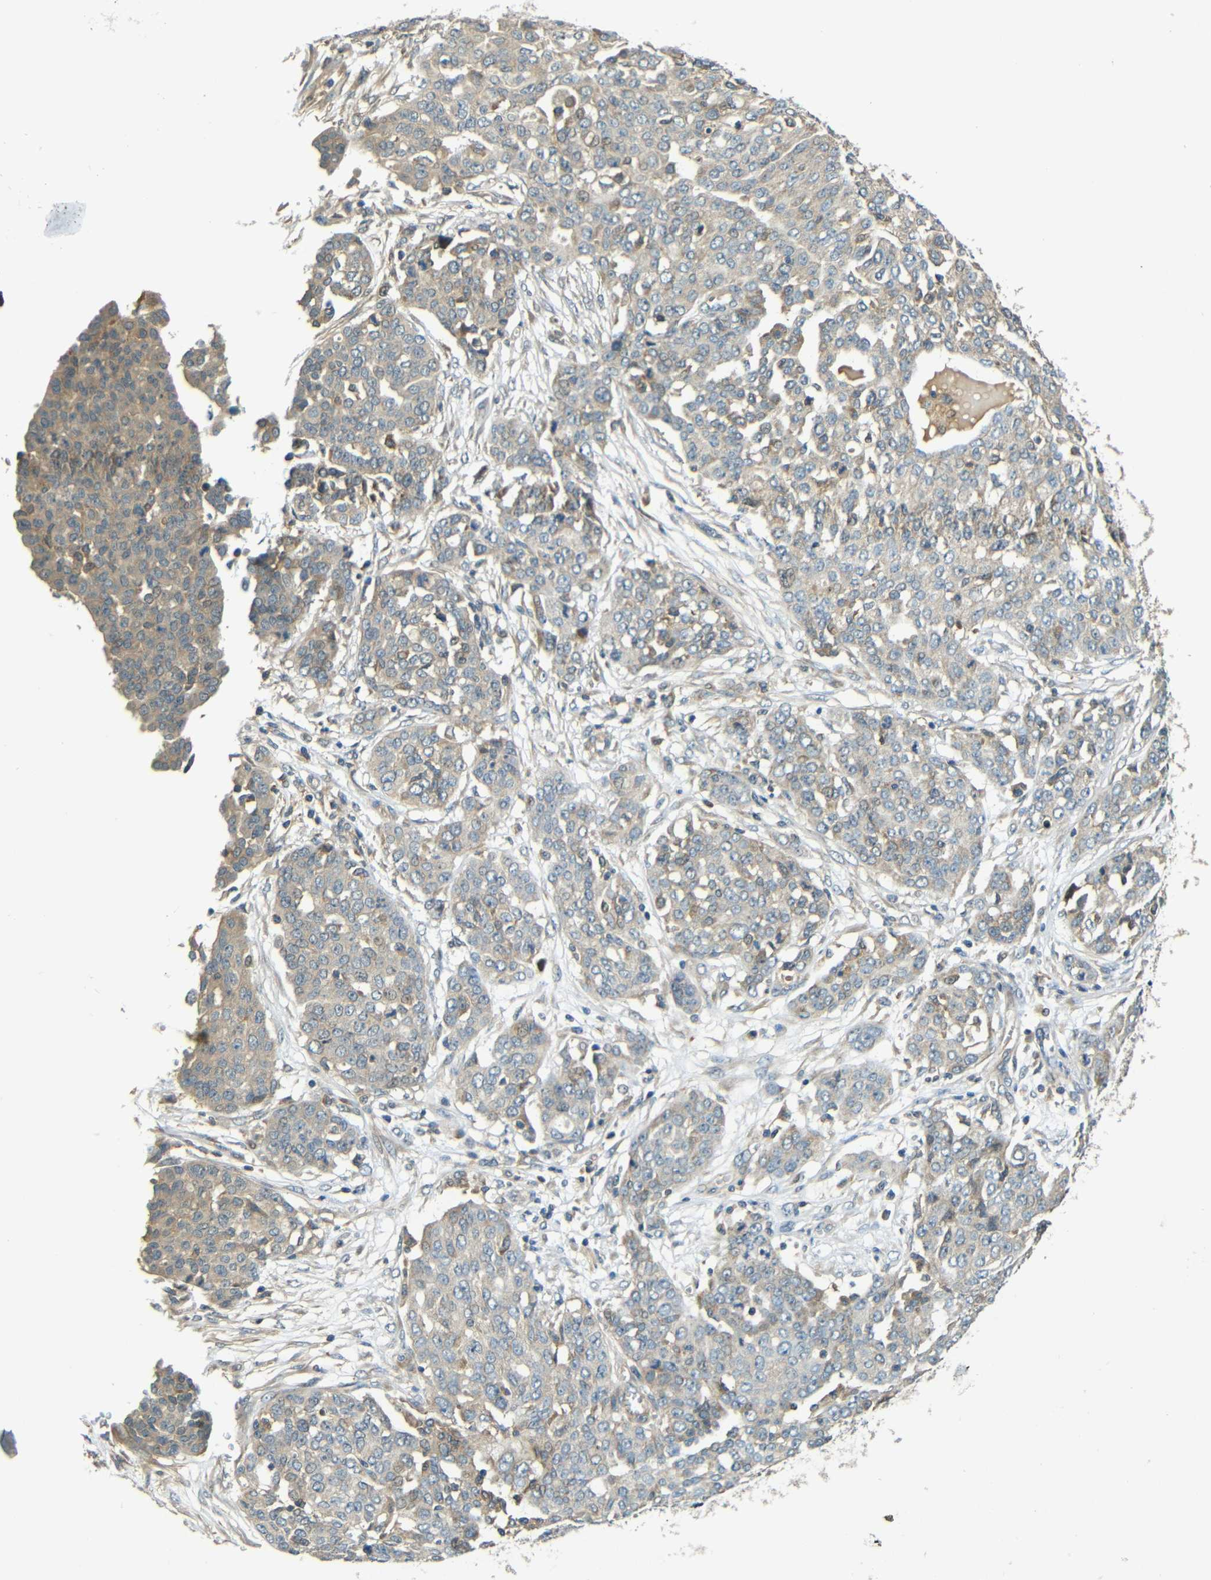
{"staining": {"intensity": "weak", "quantity": "<25%", "location": "cytoplasmic/membranous"}, "tissue": "ovarian cancer", "cell_type": "Tumor cells", "image_type": "cancer", "snomed": [{"axis": "morphology", "description": "Cystadenocarcinoma, serous, NOS"}, {"axis": "topography", "description": "Soft tissue"}, {"axis": "topography", "description": "Ovary"}], "caption": "DAB immunohistochemical staining of human serous cystadenocarcinoma (ovarian) exhibits no significant staining in tumor cells.", "gene": "FNDC3A", "patient": {"sex": "female", "age": 57}}